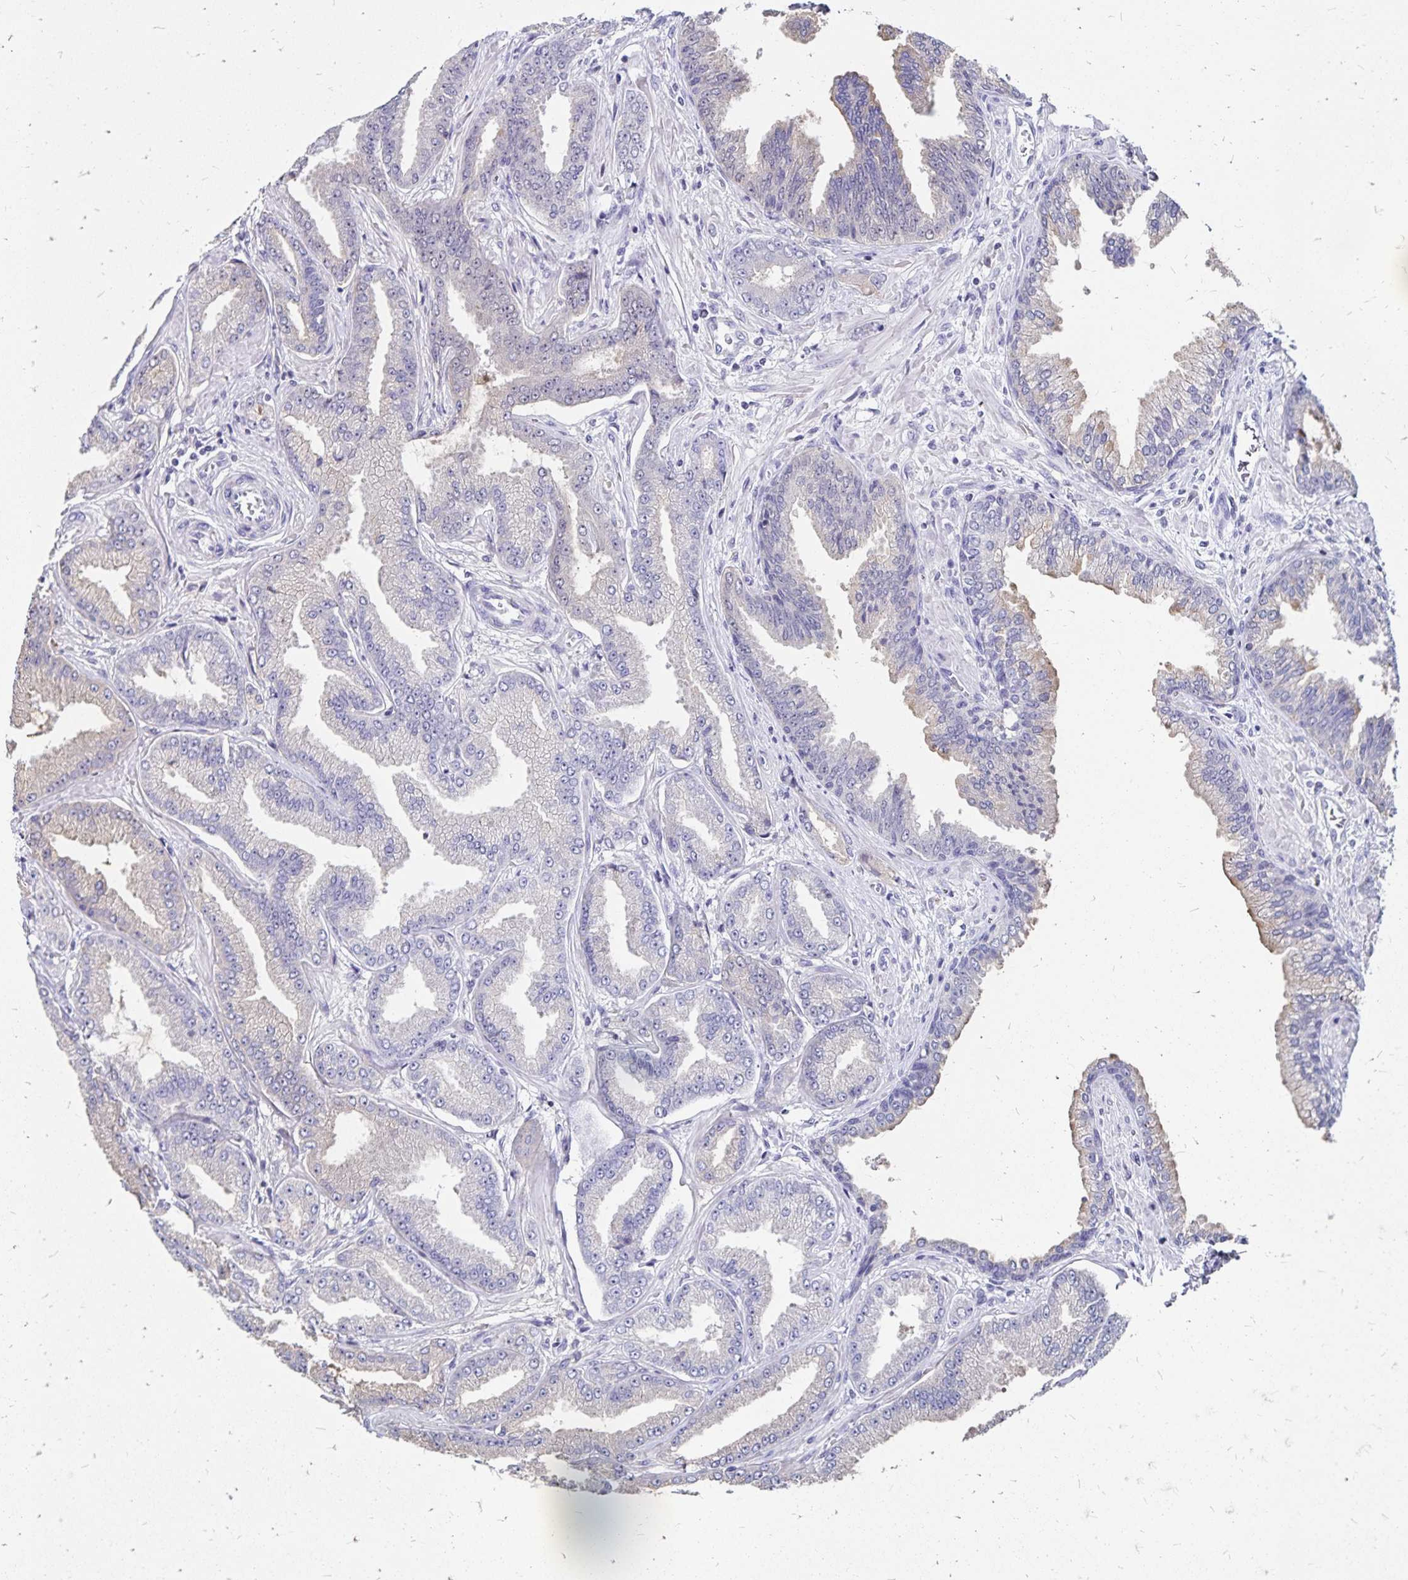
{"staining": {"intensity": "weak", "quantity": "<25%", "location": "cytoplasmic/membranous"}, "tissue": "prostate cancer", "cell_type": "Tumor cells", "image_type": "cancer", "snomed": [{"axis": "morphology", "description": "Adenocarcinoma, Low grade"}, {"axis": "topography", "description": "Prostate"}], "caption": "Prostate adenocarcinoma (low-grade) was stained to show a protein in brown. There is no significant expression in tumor cells.", "gene": "IKZF1", "patient": {"sex": "male", "age": 55}}